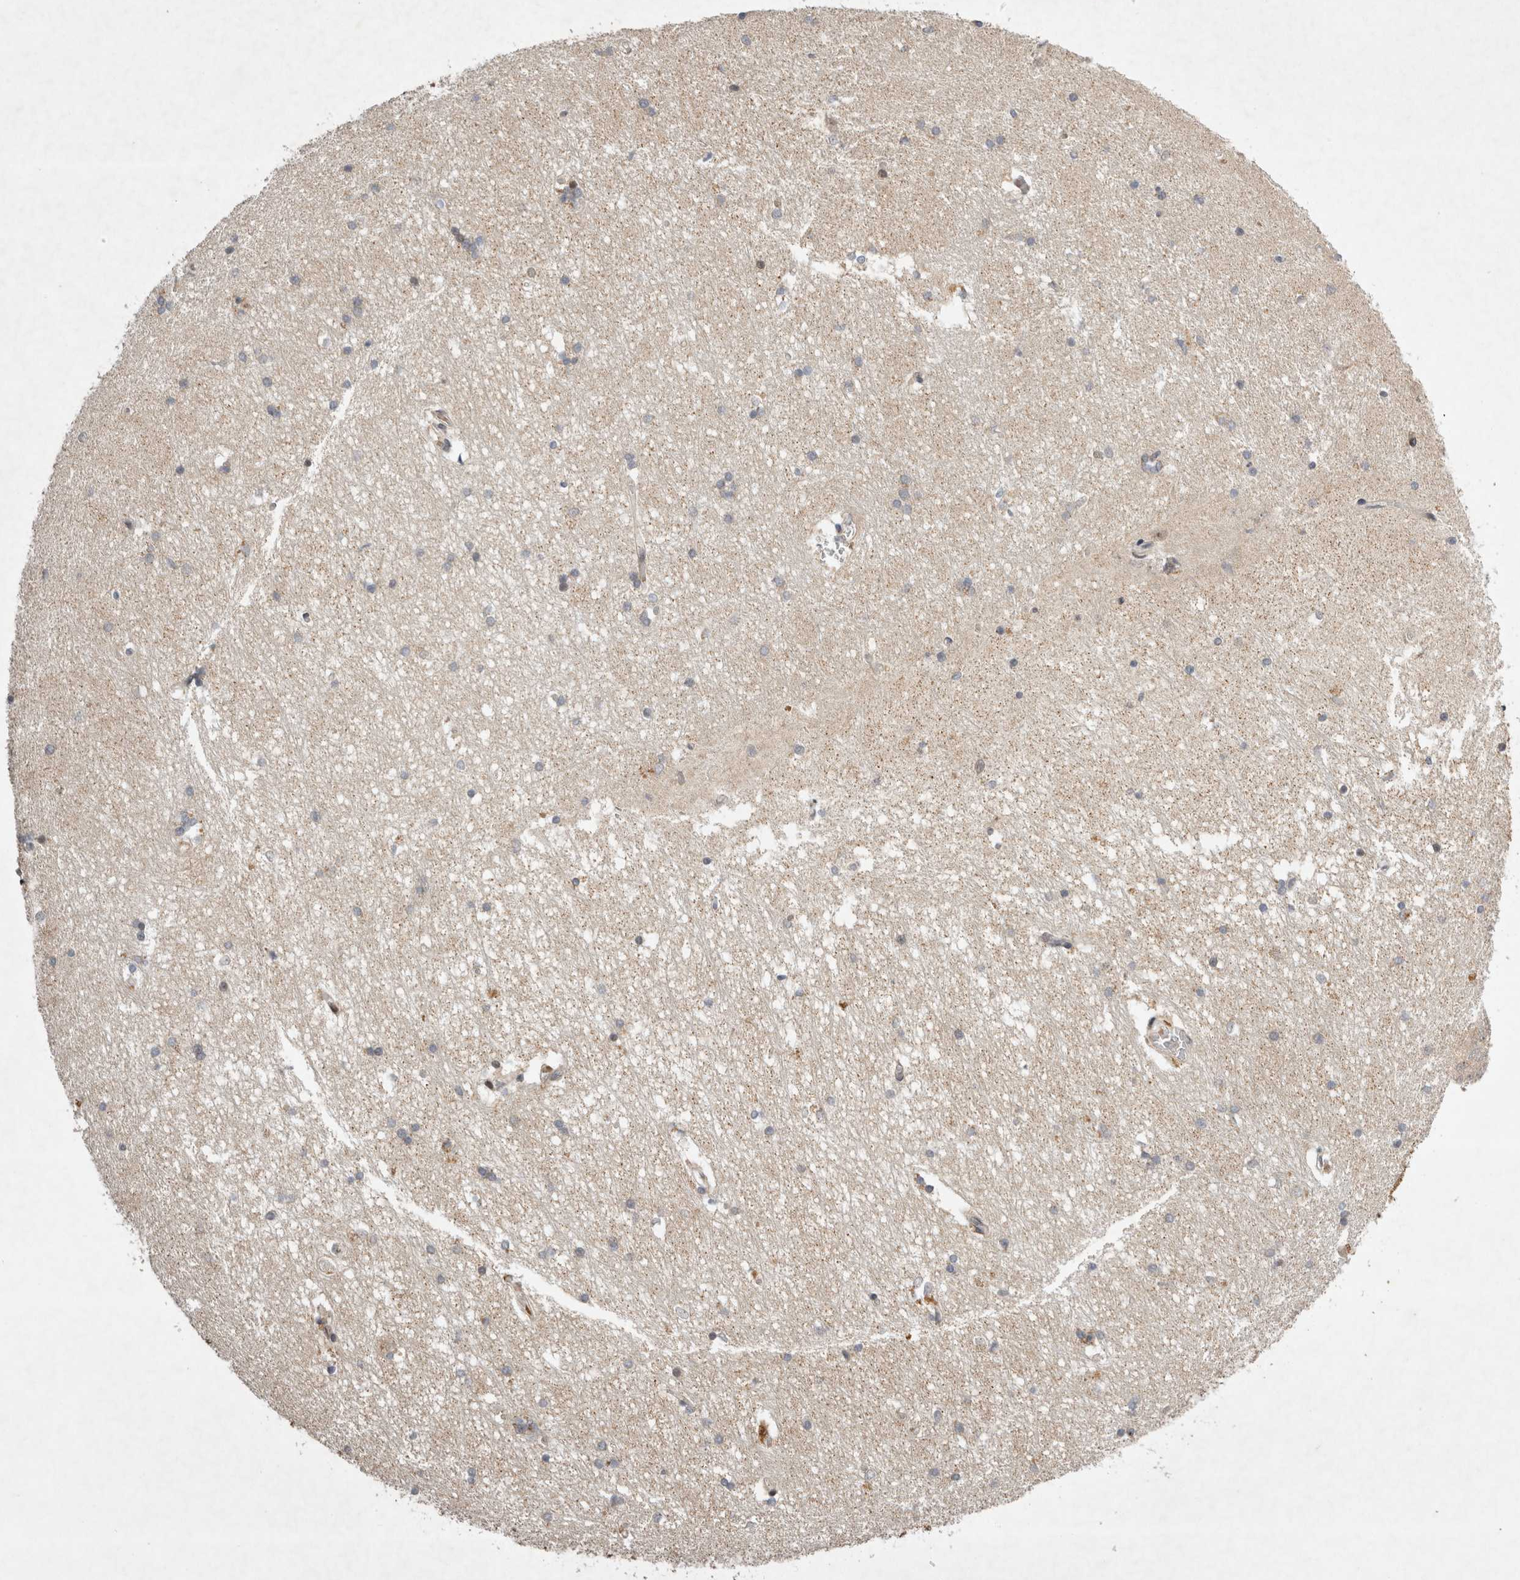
{"staining": {"intensity": "negative", "quantity": "none", "location": "none"}, "tissue": "hippocampus", "cell_type": "Glial cells", "image_type": "normal", "snomed": [{"axis": "morphology", "description": "Normal tissue, NOS"}, {"axis": "topography", "description": "Hippocampus"}], "caption": "This is a micrograph of immunohistochemistry staining of benign hippocampus, which shows no staining in glial cells.", "gene": "EIF2AK1", "patient": {"sex": "male", "age": 45}}